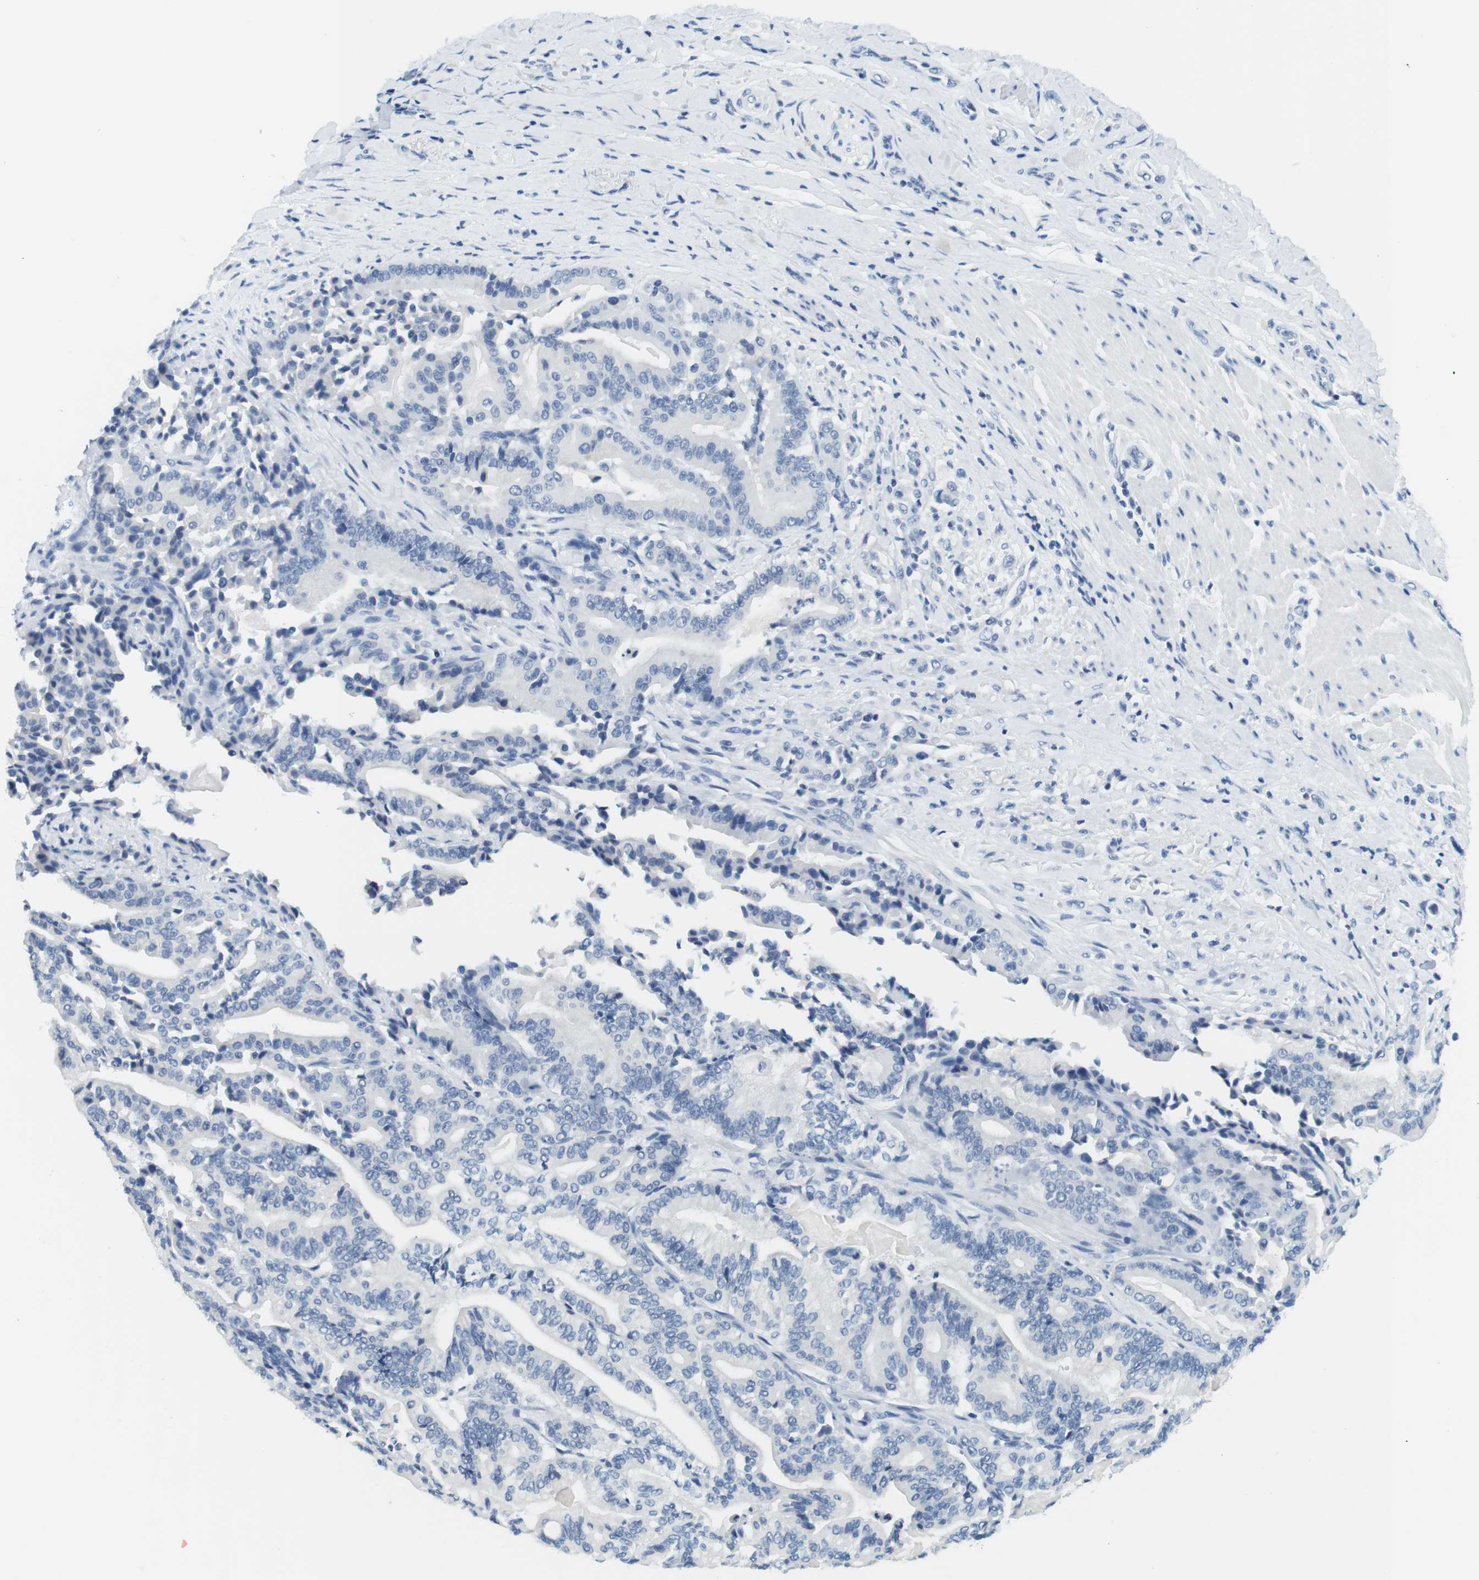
{"staining": {"intensity": "negative", "quantity": "none", "location": "none"}, "tissue": "pancreatic cancer", "cell_type": "Tumor cells", "image_type": "cancer", "snomed": [{"axis": "morphology", "description": "Normal tissue, NOS"}, {"axis": "morphology", "description": "Adenocarcinoma, NOS"}, {"axis": "topography", "description": "Pancreas"}], "caption": "This is an immunohistochemistry (IHC) micrograph of human pancreatic adenocarcinoma. There is no positivity in tumor cells.", "gene": "CYP2C9", "patient": {"sex": "male", "age": 63}}